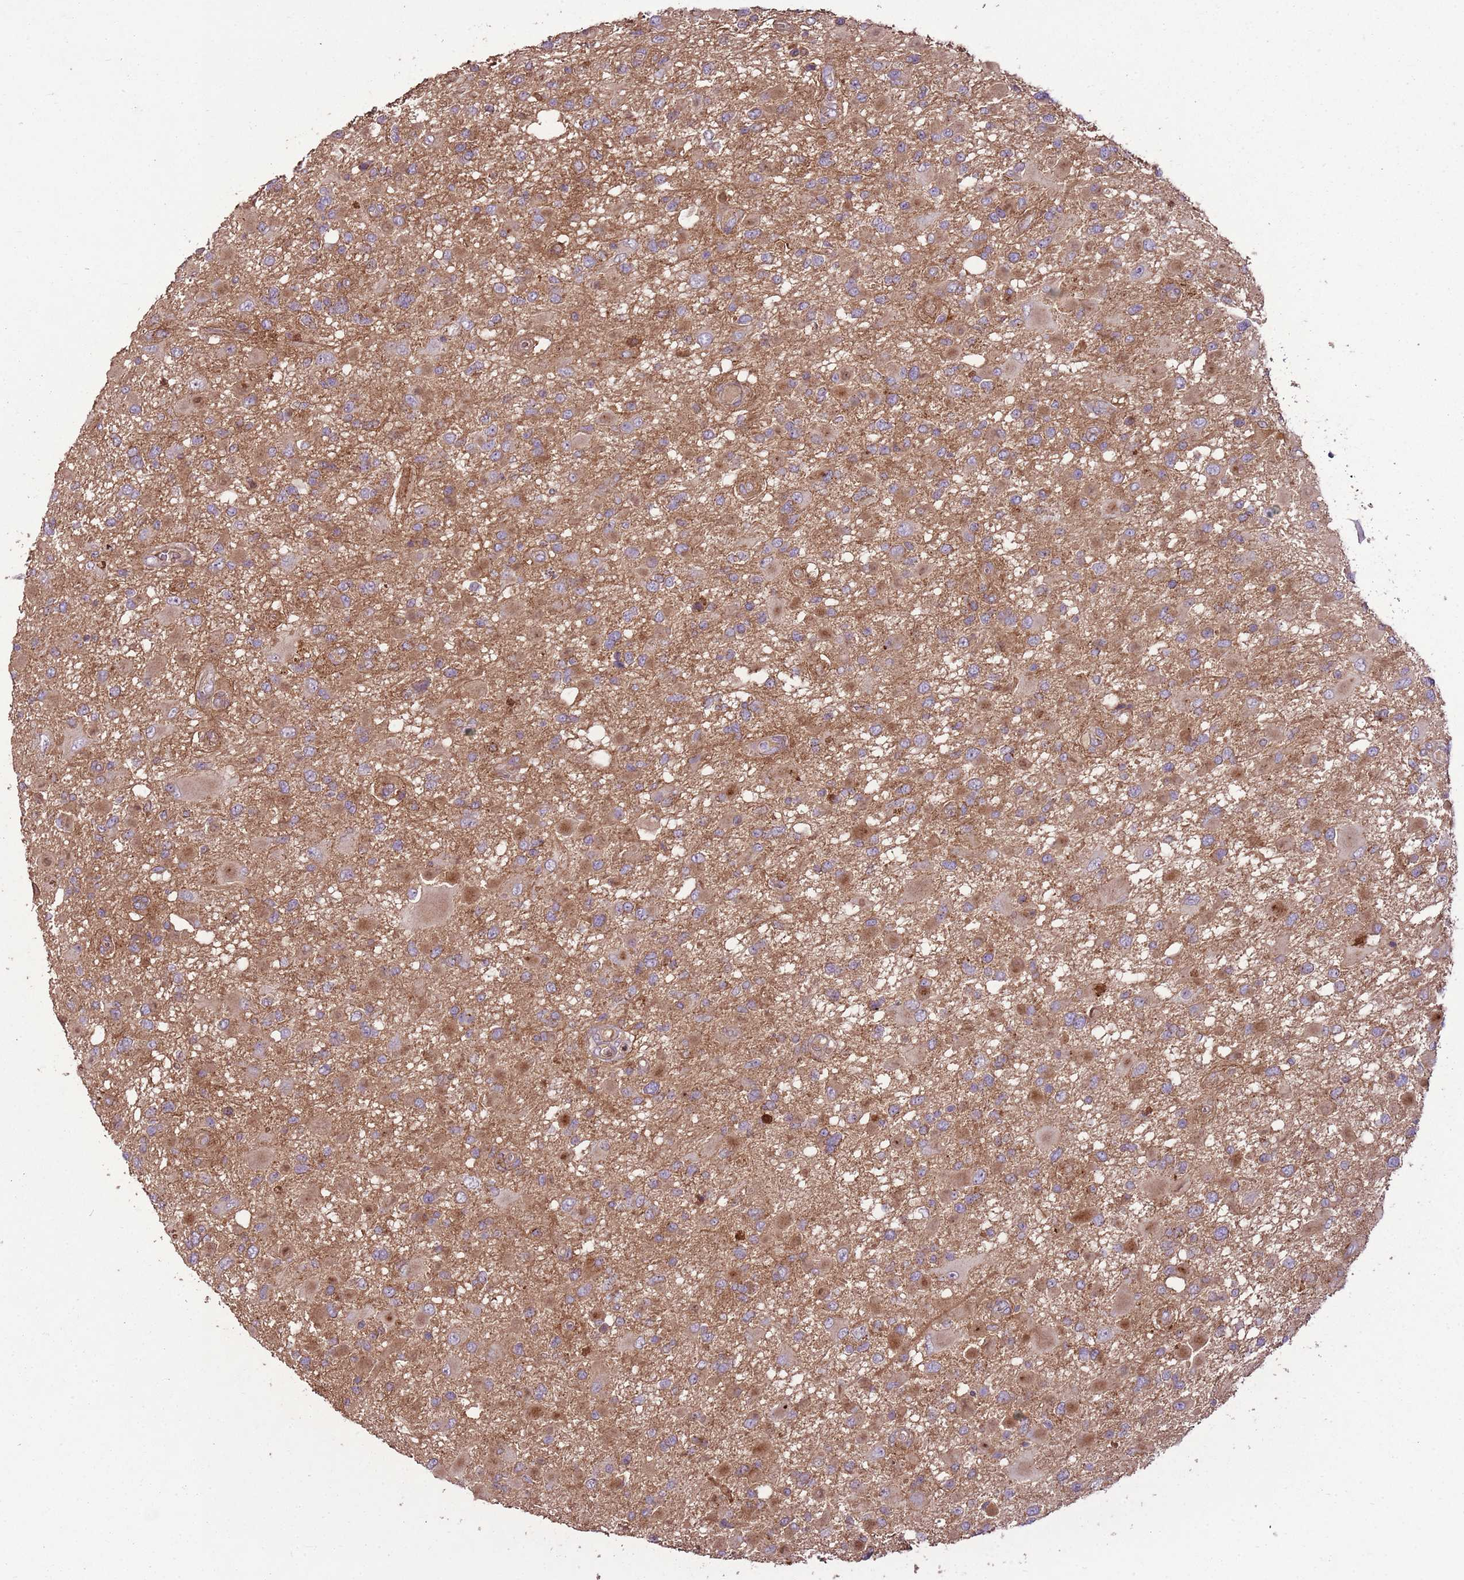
{"staining": {"intensity": "moderate", "quantity": ">75%", "location": "cytoplasmic/membranous"}, "tissue": "glioma", "cell_type": "Tumor cells", "image_type": "cancer", "snomed": [{"axis": "morphology", "description": "Glioma, malignant, High grade"}, {"axis": "topography", "description": "Brain"}], "caption": "Brown immunohistochemical staining in glioma reveals moderate cytoplasmic/membranous positivity in about >75% of tumor cells.", "gene": "ANKRD24", "patient": {"sex": "male", "age": 53}}